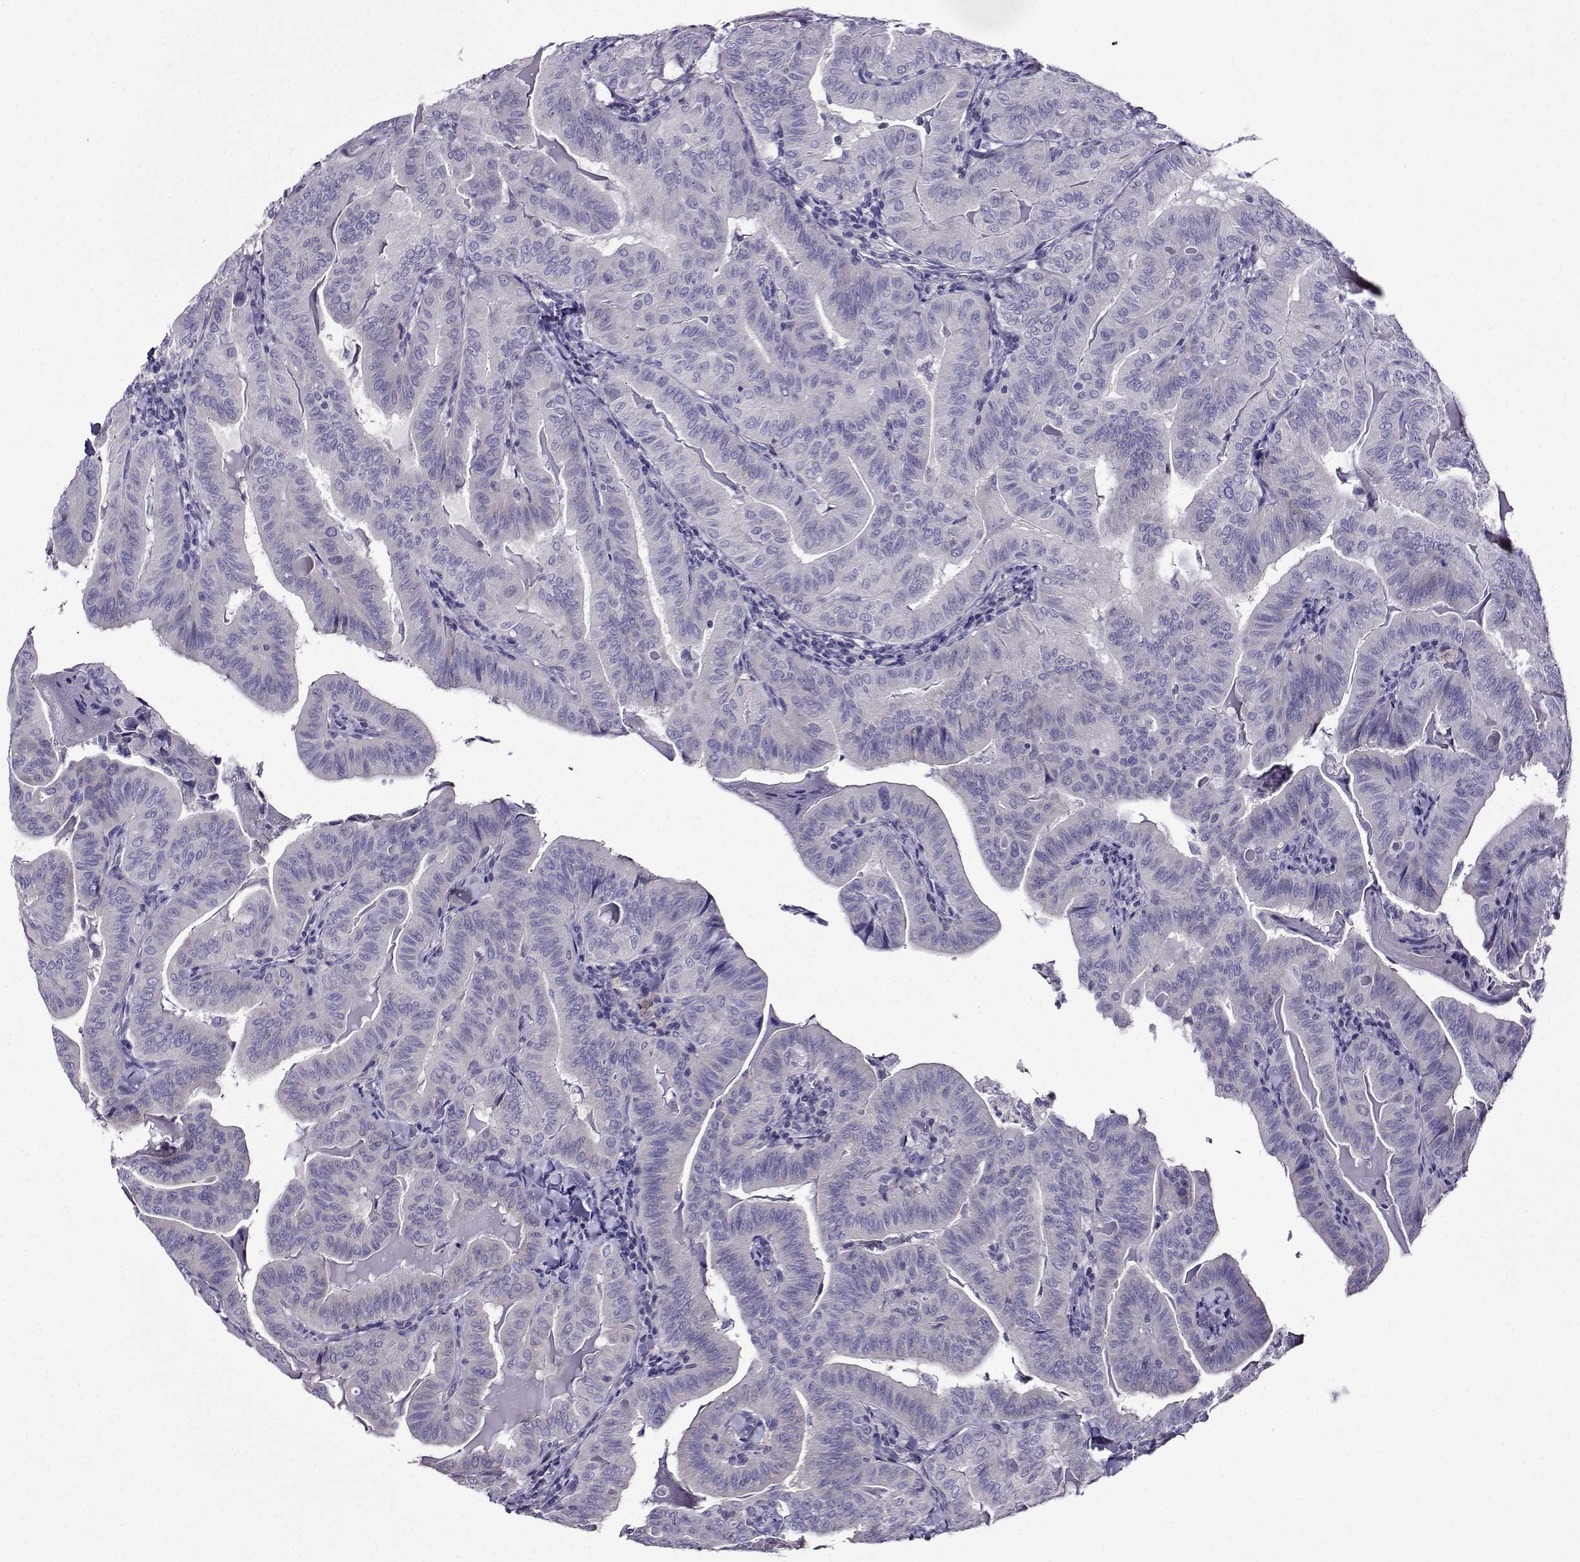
{"staining": {"intensity": "negative", "quantity": "none", "location": "none"}, "tissue": "thyroid cancer", "cell_type": "Tumor cells", "image_type": "cancer", "snomed": [{"axis": "morphology", "description": "Papillary adenocarcinoma, NOS"}, {"axis": "topography", "description": "Thyroid gland"}], "caption": "An image of human papillary adenocarcinoma (thyroid) is negative for staining in tumor cells.", "gene": "TMEM266", "patient": {"sex": "female", "age": 68}}